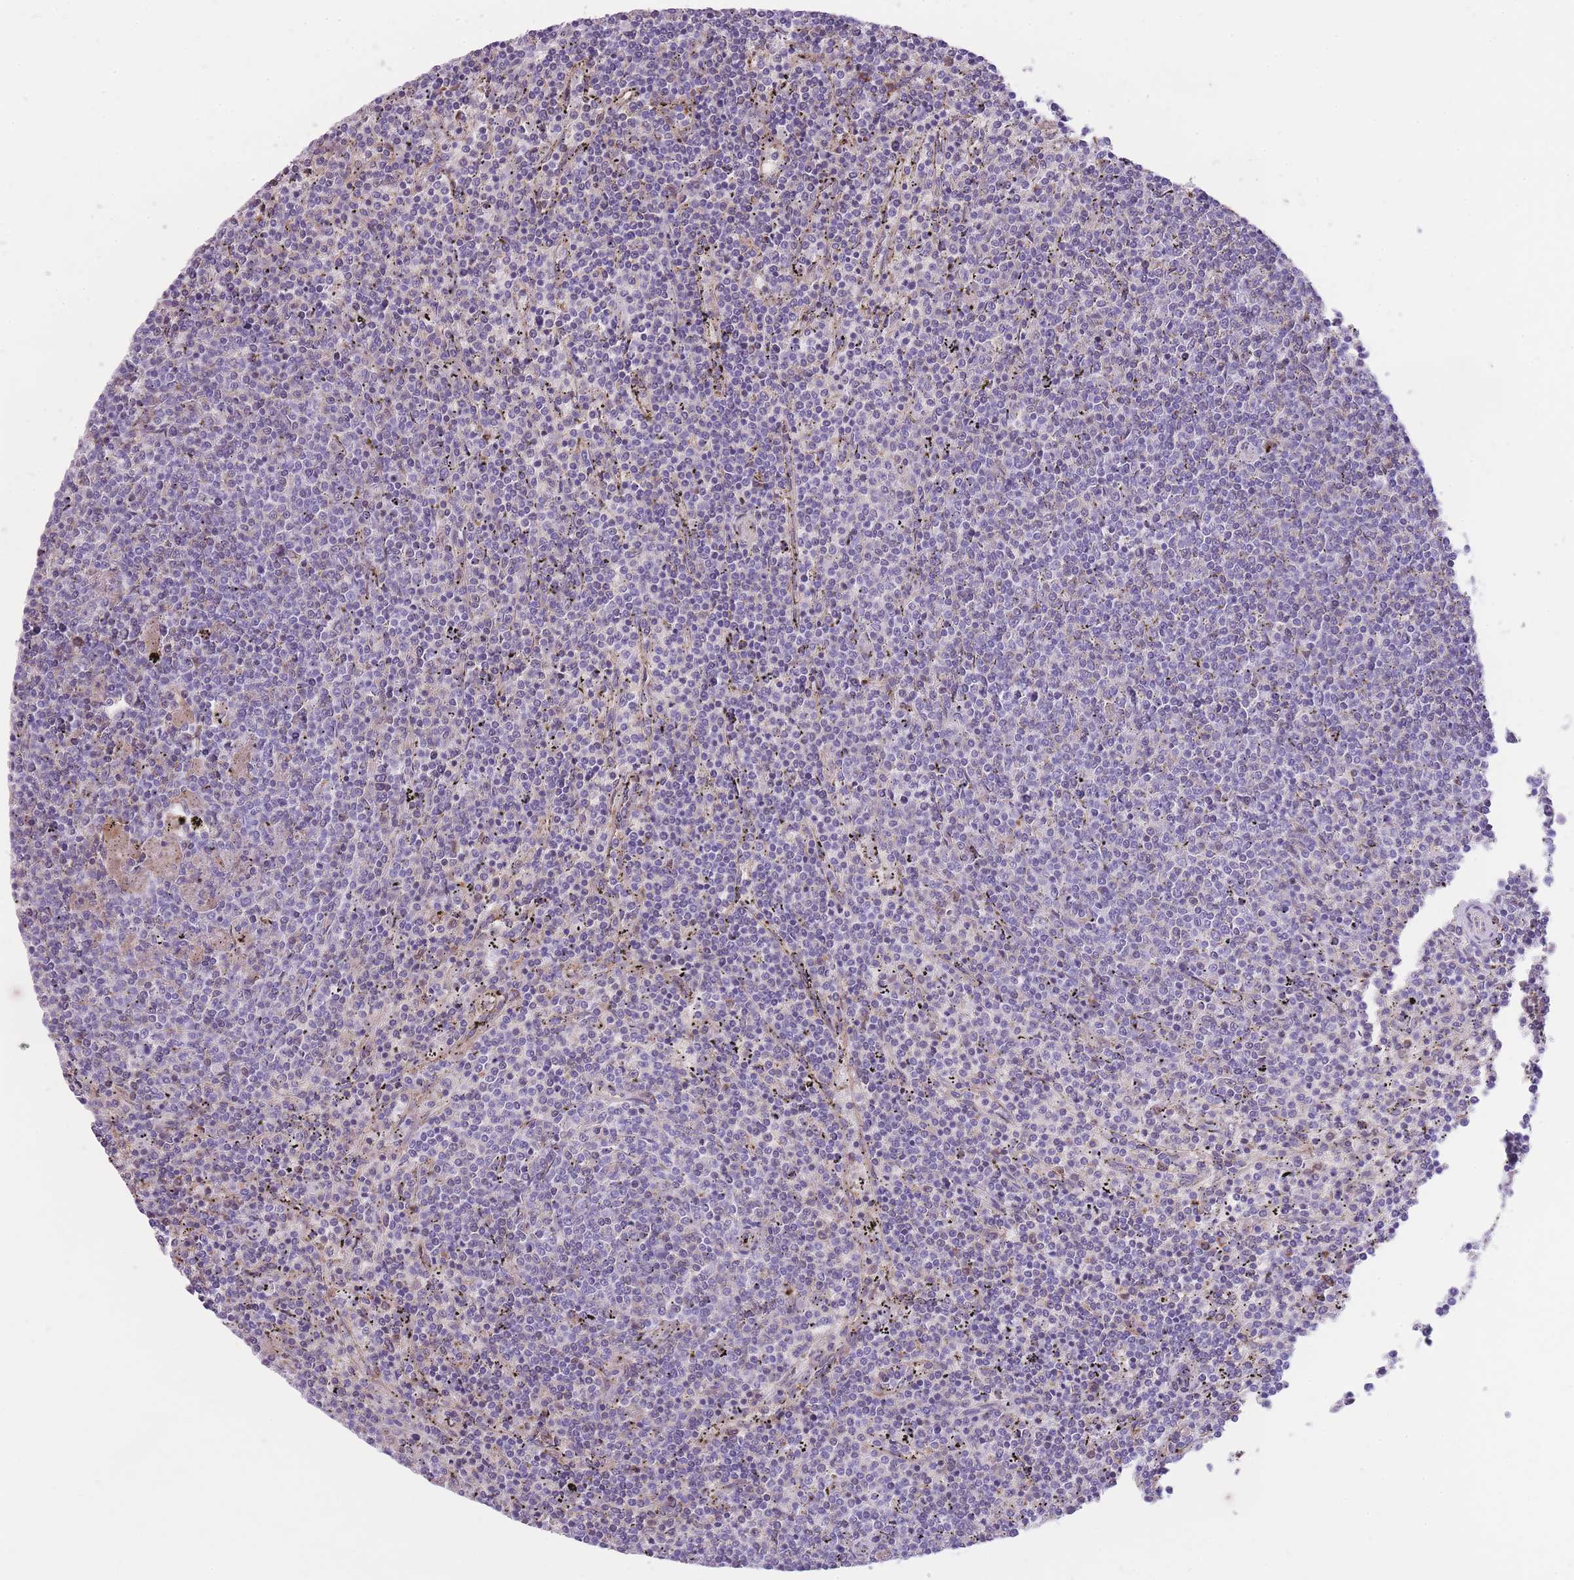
{"staining": {"intensity": "negative", "quantity": "none", "location": "none"}, "tissue": "lymphoma", "cell_type": "Tumor cells", "image_type": "cancer", "snomed": [{"axis": "morphology", "description": "Malignant lymphoma, non-Hodgkin's type, Low grade"}, {"axis": "topography", "description": "Spleen"}], "caption": "Immunohistochemical staining of lymphoma exhibits no significant expression in tumor cells.", "gene": "GNAT1", "patient": {"sex": "female", "age": 50}}